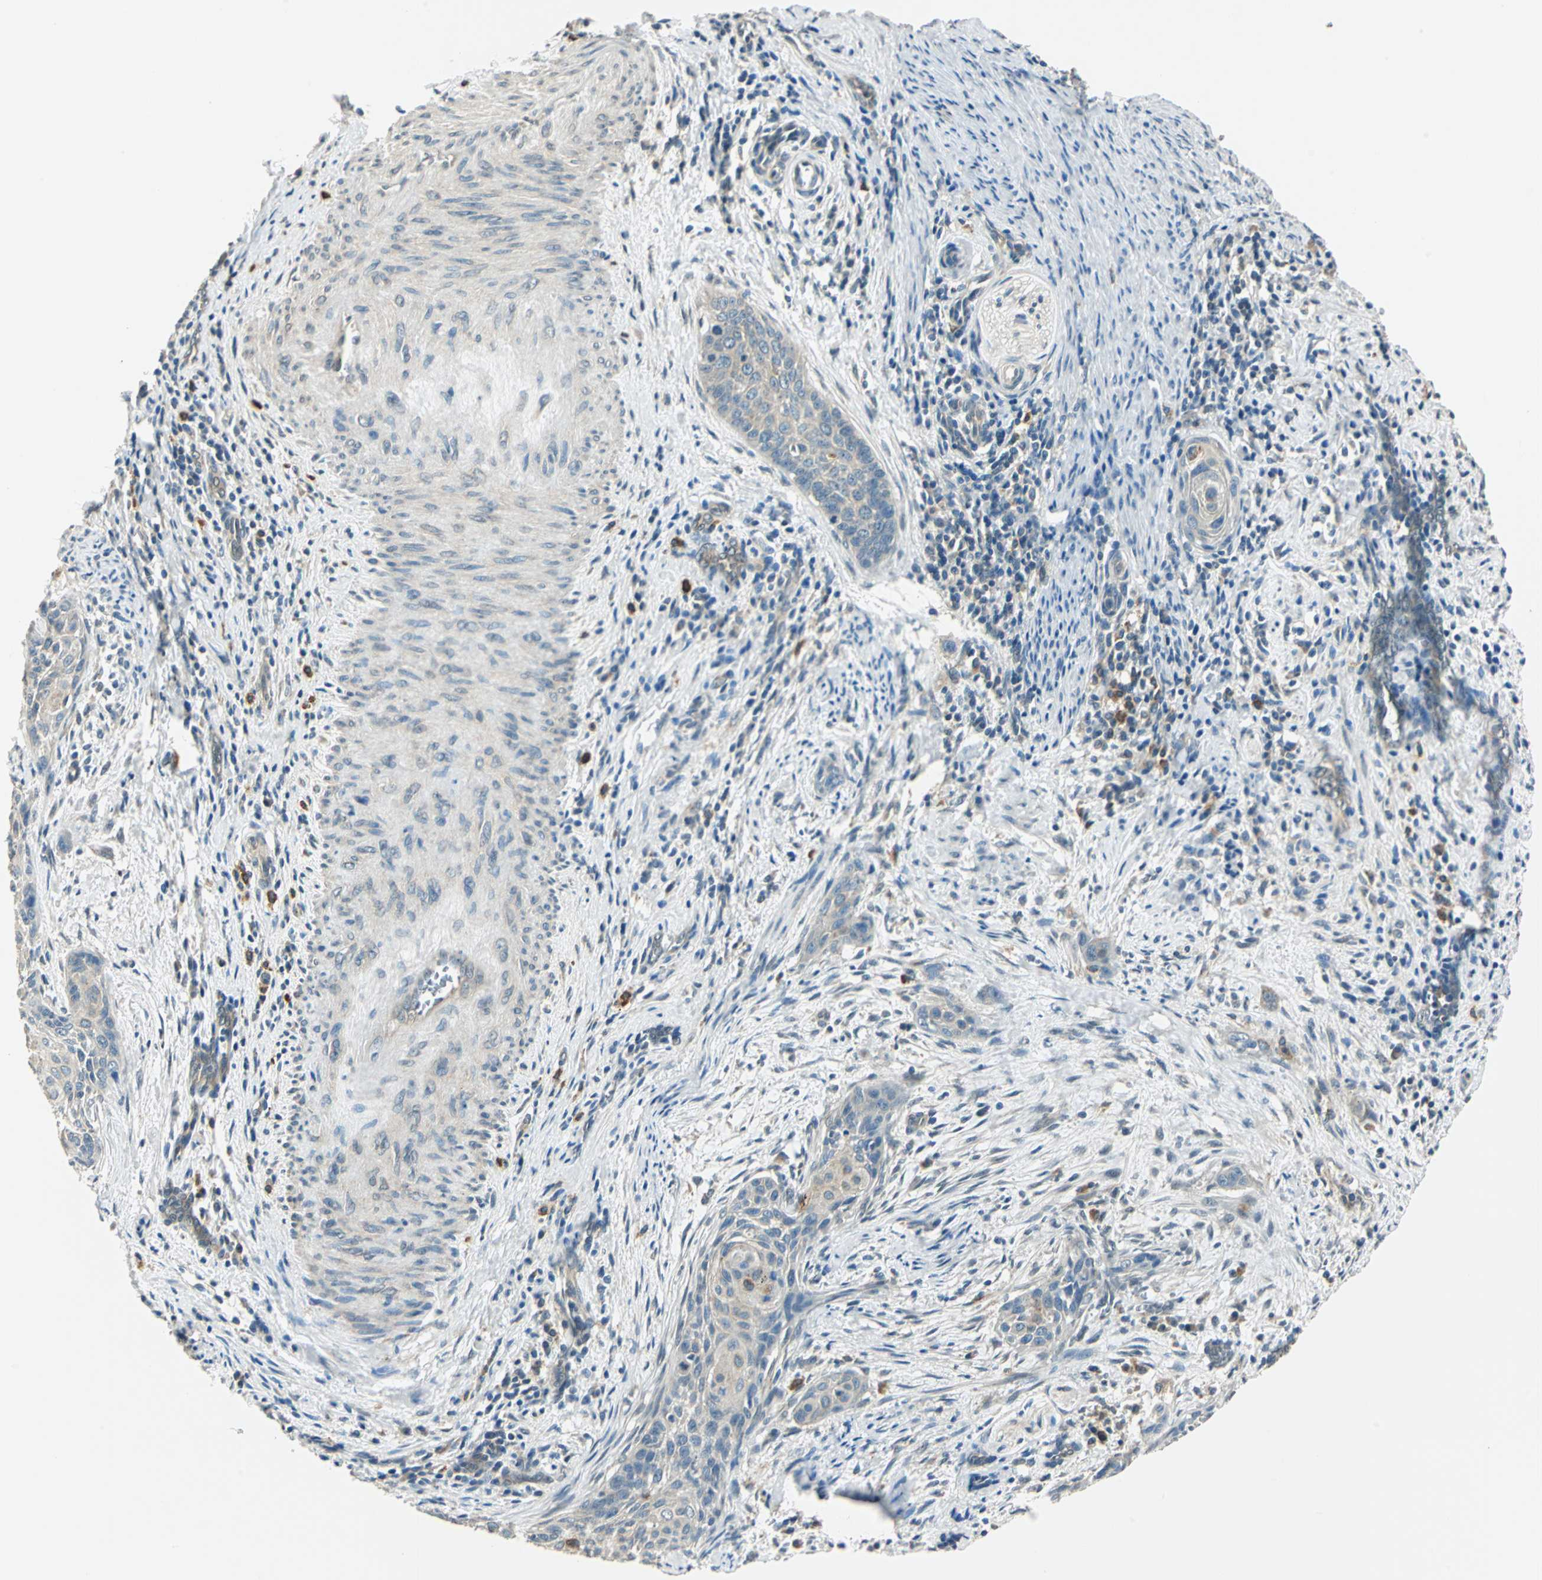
{"staining": {"intensity": "negative", "quantity": "none", "location": "none"}, "tissue": "cervical cancer", "cell_type": "Tumor cells", "image_type": "cancer", "snomed": [{"axis": "morphology", "description": "Squamous cell carcinoma, NOS"}, {"axis": "topography", "description": "Cervix"}], "caption": "Immunohistochemistry histopathology image of human cervical cancer stained for a protein (brown), which displays no staining in tumor cells.", "gene": "NIT1", "patient": {"sex": "female", "age": 33}}